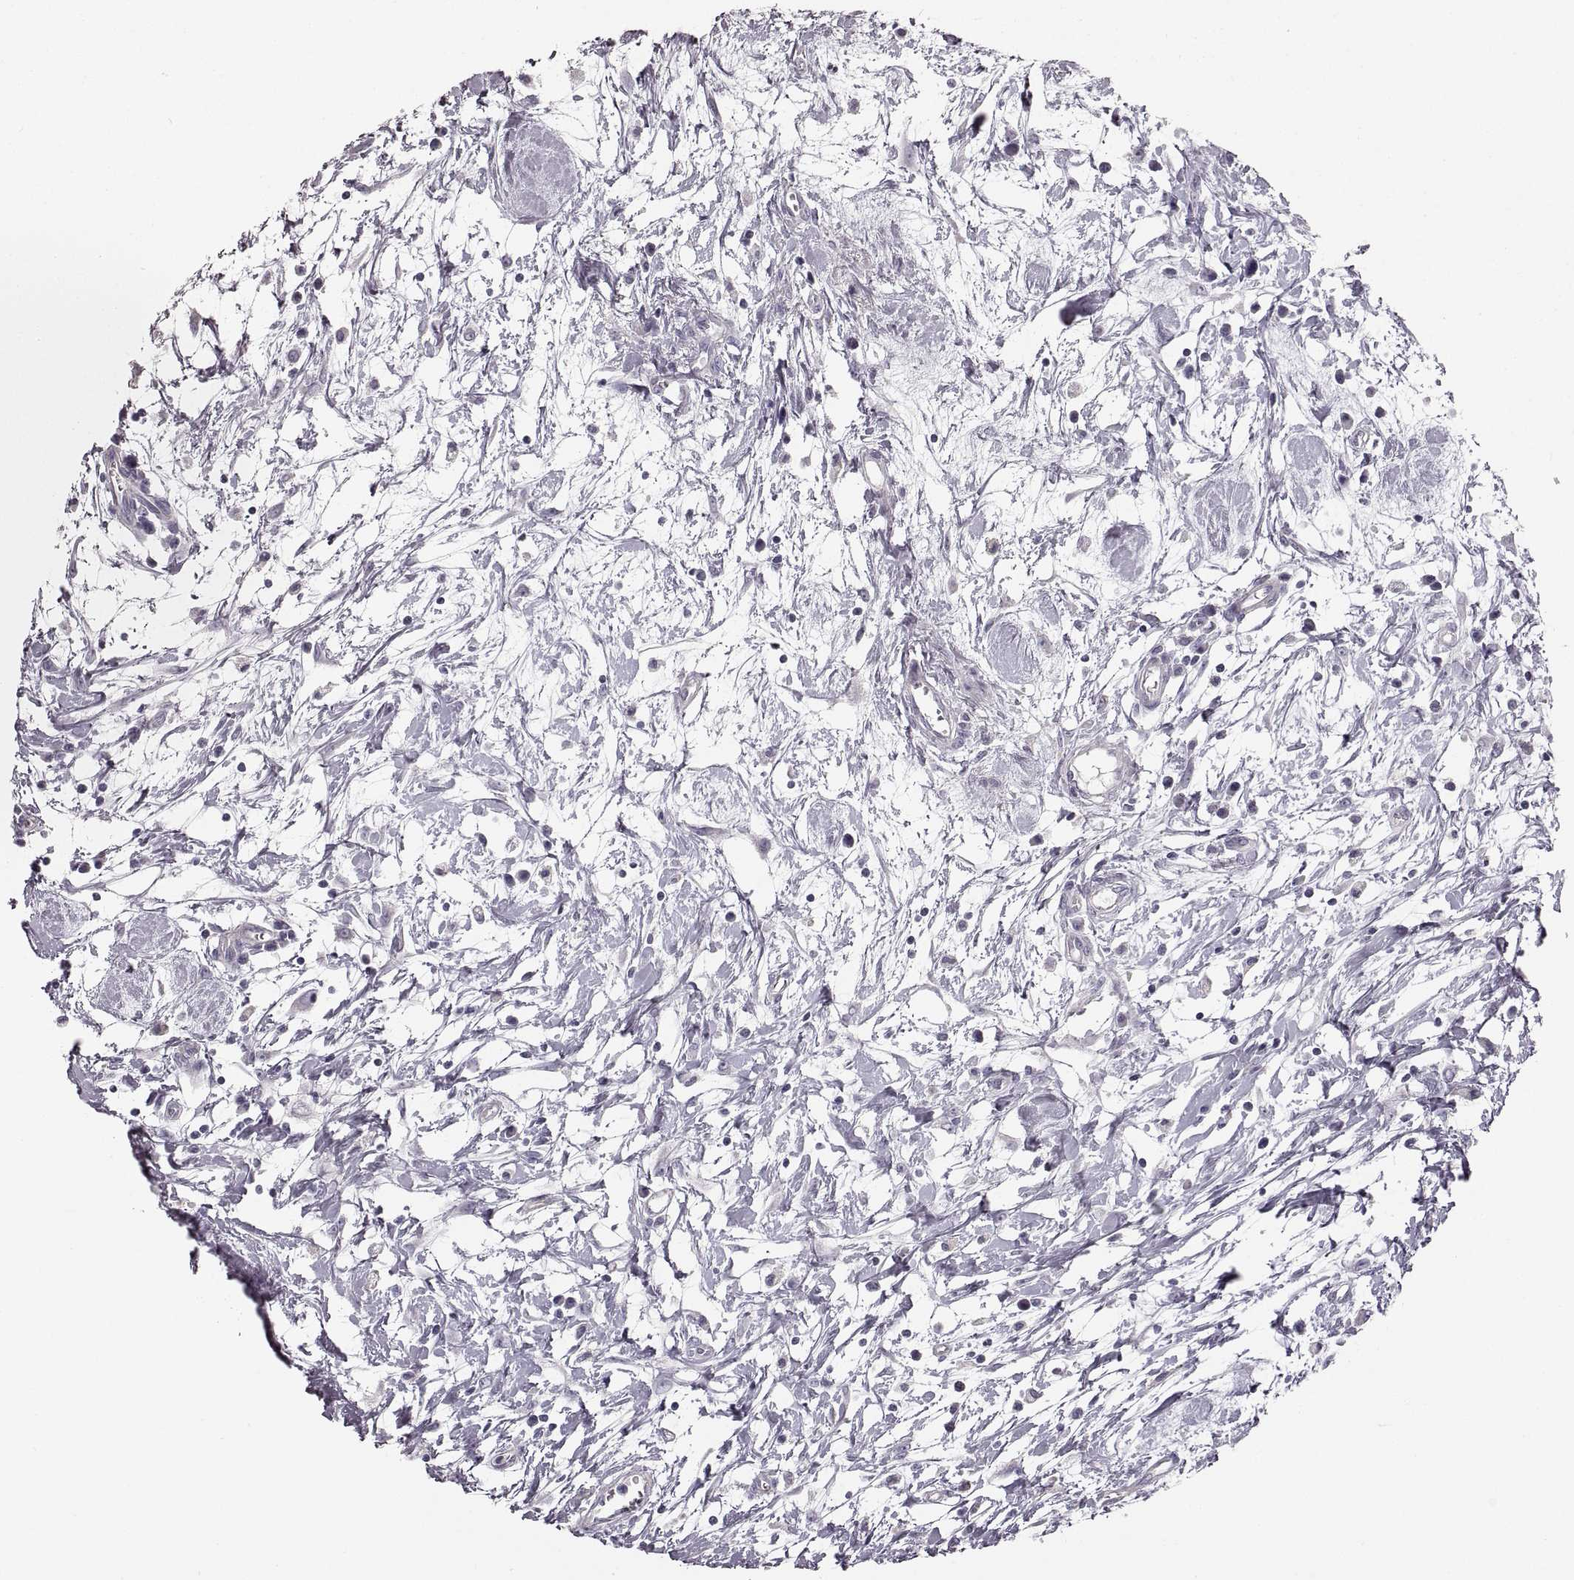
{"staining": {"intensity": "negative", "quantity": "none", "location": "none"}, "tissue": "testis cancer", "cell_type": "Tumor cells", "image_type": "cancer", "snomed": [{"axis": "morphology", "description": "Carcinoma, Embryonal, NOS"}, {"axis": "morphology", "description": "Teratoma, malignant, NOS"}, {"axis": "topography", "description": "Testis"}], "caption": "Image shows no protein expression in tumor cells of embryonal carcinoma (testis) tissue. (DAB (3,3'-diaminobenzidine) IHC, high magnification).", "gene": "RDH13", "patient": {"sex": "male", "age": 44}}